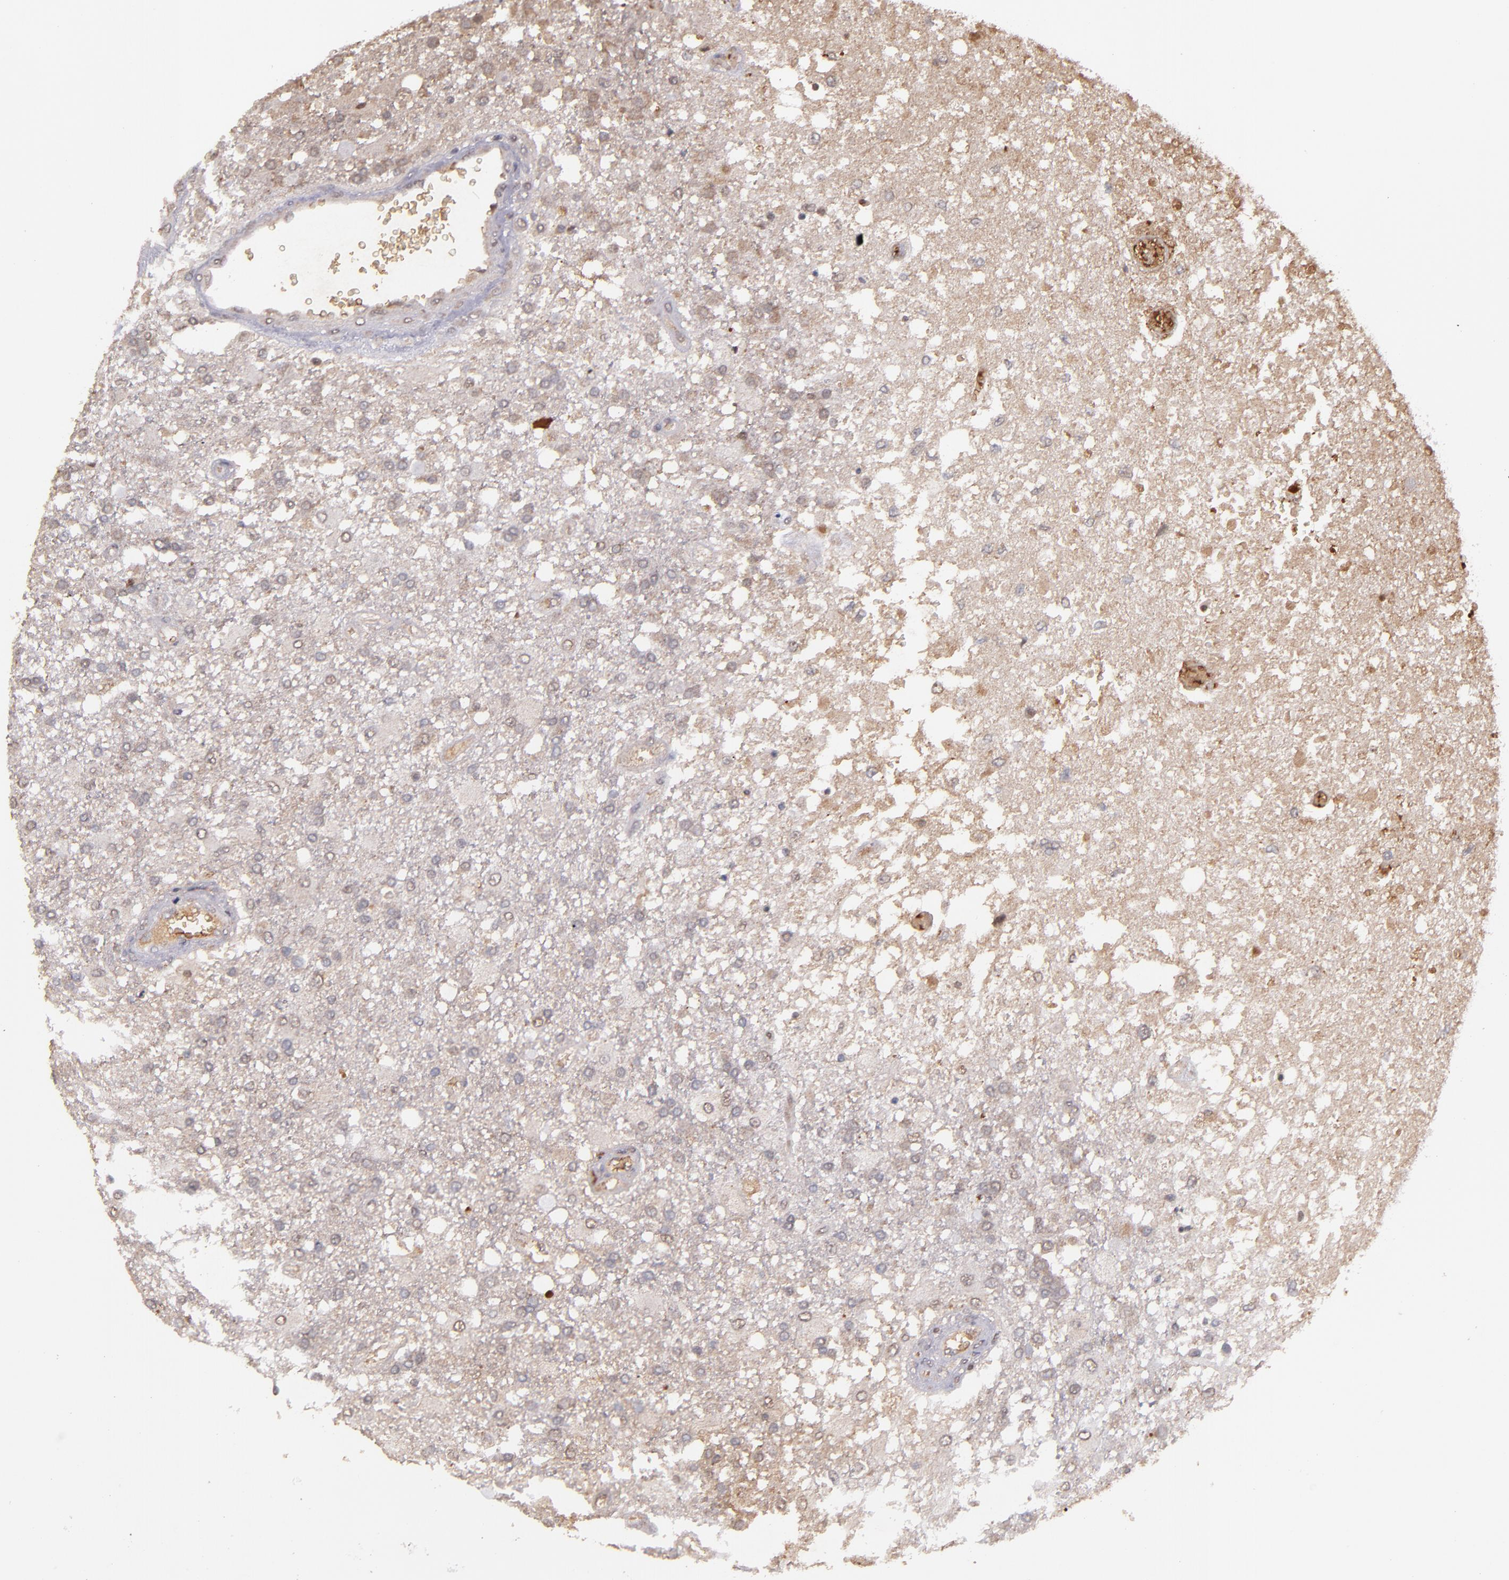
{"staining": {"intensity": "weak", "quantity": "<25%", "location": "cytoplasmic/membranous"}, "tissue": "glioma", "cell_type": "Tumor cells", "image_type": "cancer", "snomed": [{"axis": "morphology", "description": "Glioma, malignant, High grade"}, {"axis": "topography", "description": "Cerebral cortex"}], "caption": "Photomicrograph shows no significant protein staining in tumor cells of glioma.", "gene": "SERPINC1", "patient": {"sex": "male", "age": 79}}